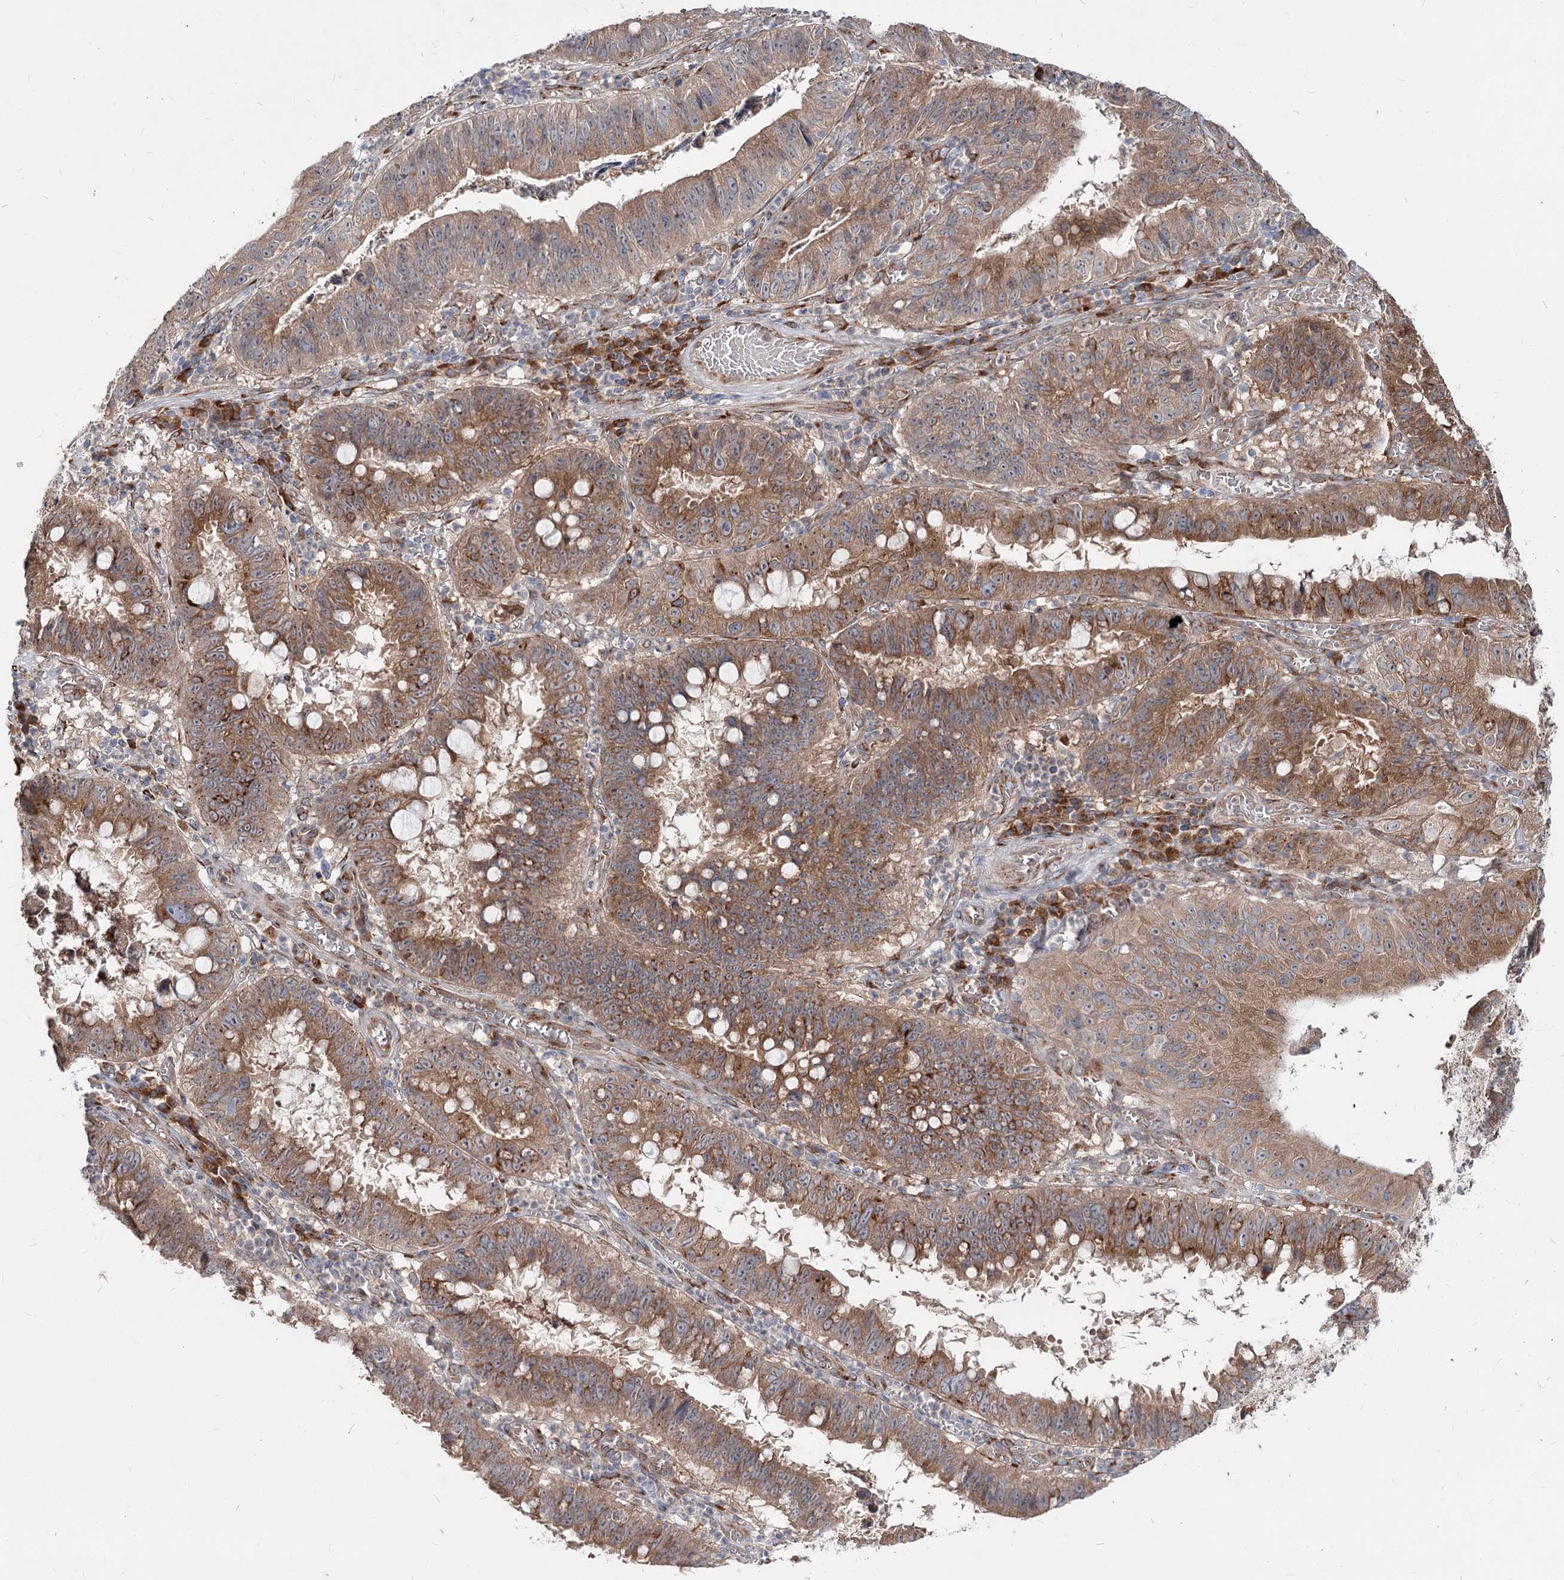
{"staining": {"intensity": "moderate", "quantity": ">75%", "location": "cytoplasmic/membranous"}, "tissue": "stomach cancer", "cell_type": "Tumor cells", "image_type": "cancer", "snomed": [{"axis": "morphology", "description": "Adenocarcinoma, NOS"}, {"axis": "topography", "description": "Stomach"}], "caption": "DAB (3,3'-diaminobenzidine) immunohistochemical staining of stomach cancer displays moderate cytoplasmic/membranous protein positivity in about >75% of tumor cells.", "gene": "SPART", "patient": {"sex": "male", "age": 59}}